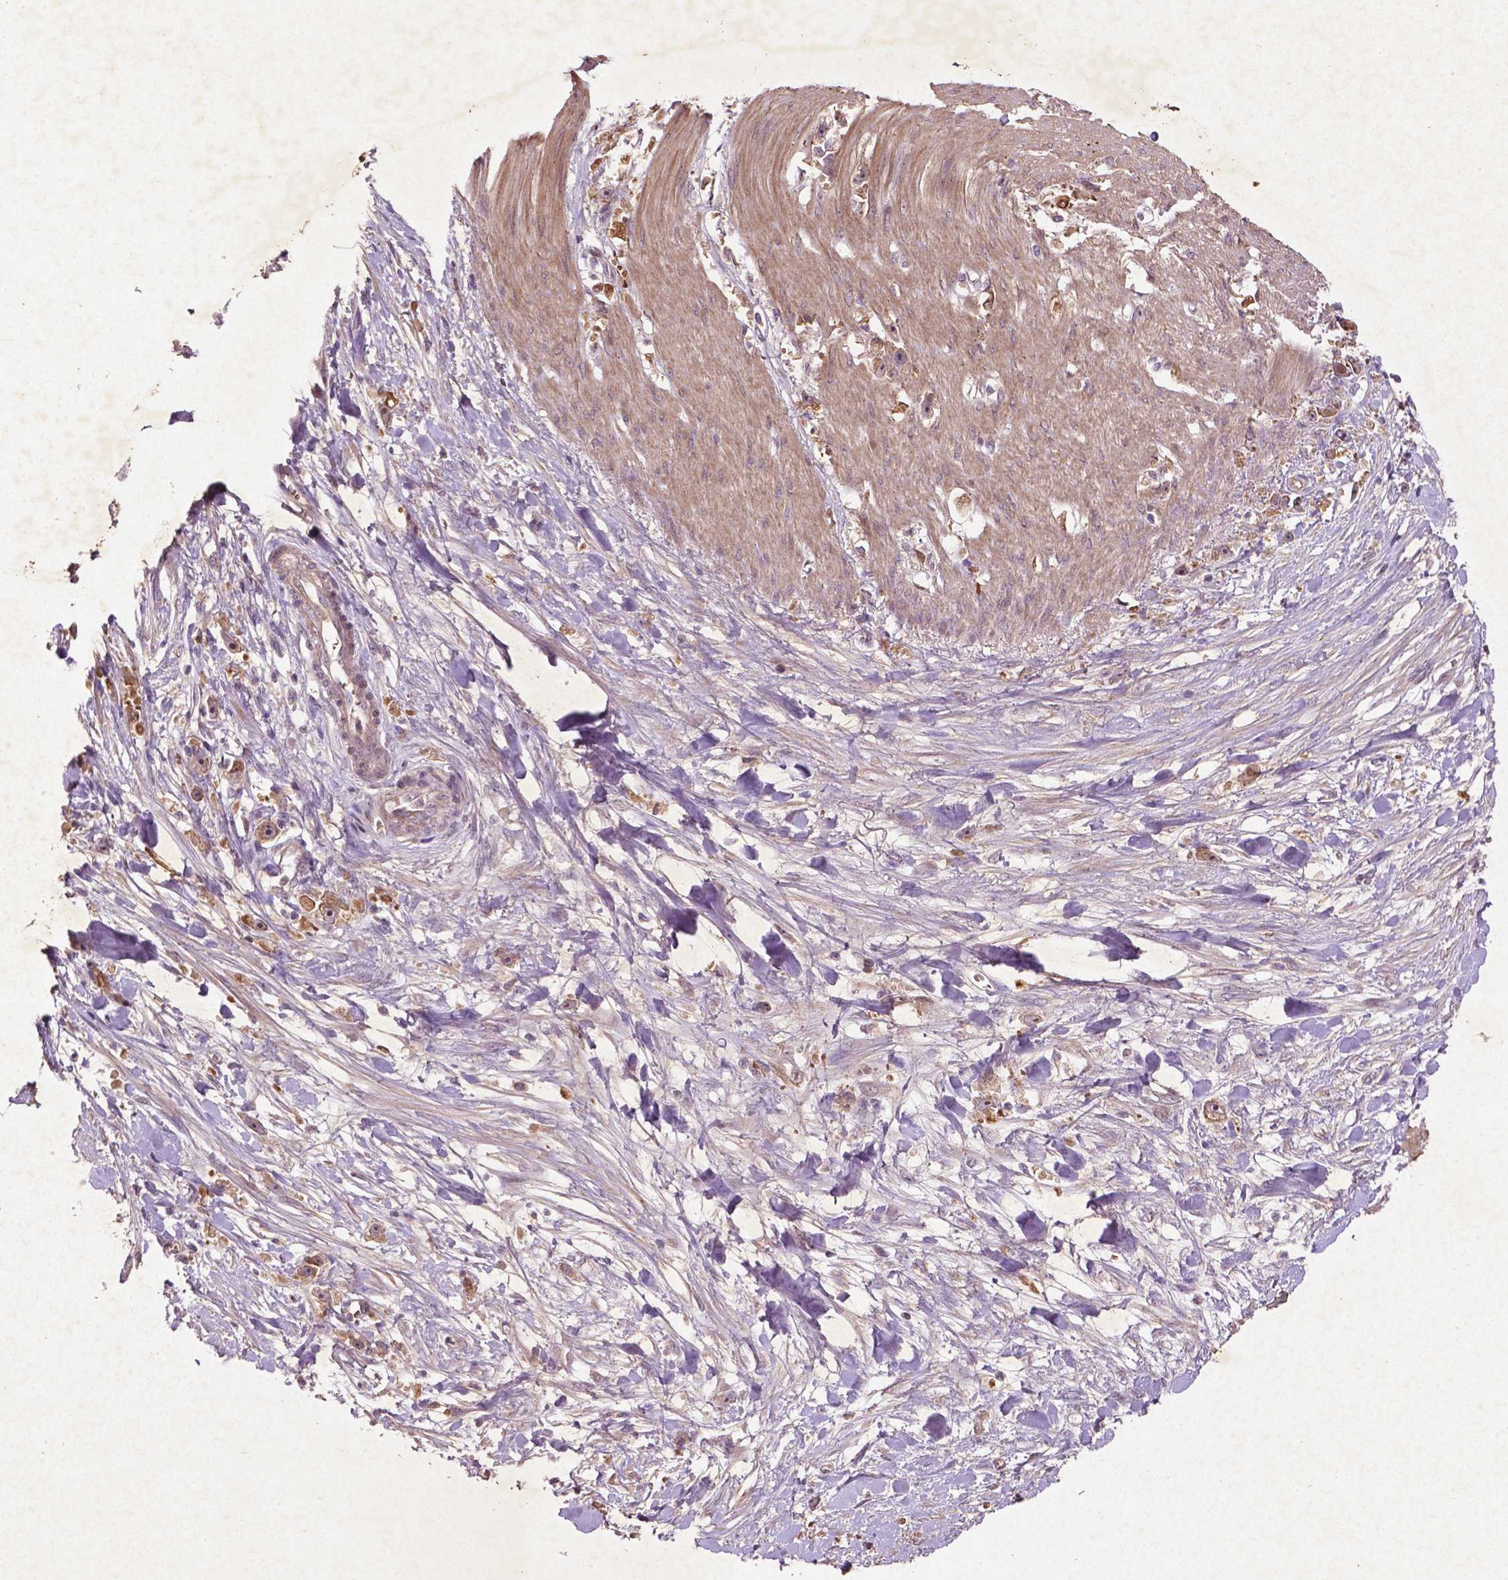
{"staining": {"intensity": "moderate", "quantity": ">75%", "location": "cytoplasmic/membranous"}, "tissue": "stomach cancer", "cell_type": "Tumor cells", "image_type": "cancer", "snomed": [{"axis": "morphology", "description": "Adenocarcinoma, NOS"}, {"axis": "topography", "description": "Stomach"}], "caption": "A brown stain labels moderate cytoplasmic/membranous staining of a protein in stomach cancer (adenocarcinoma) tumor cells.", "gene": "COQ2", "patient": {"sex": "female", "age": 59}}